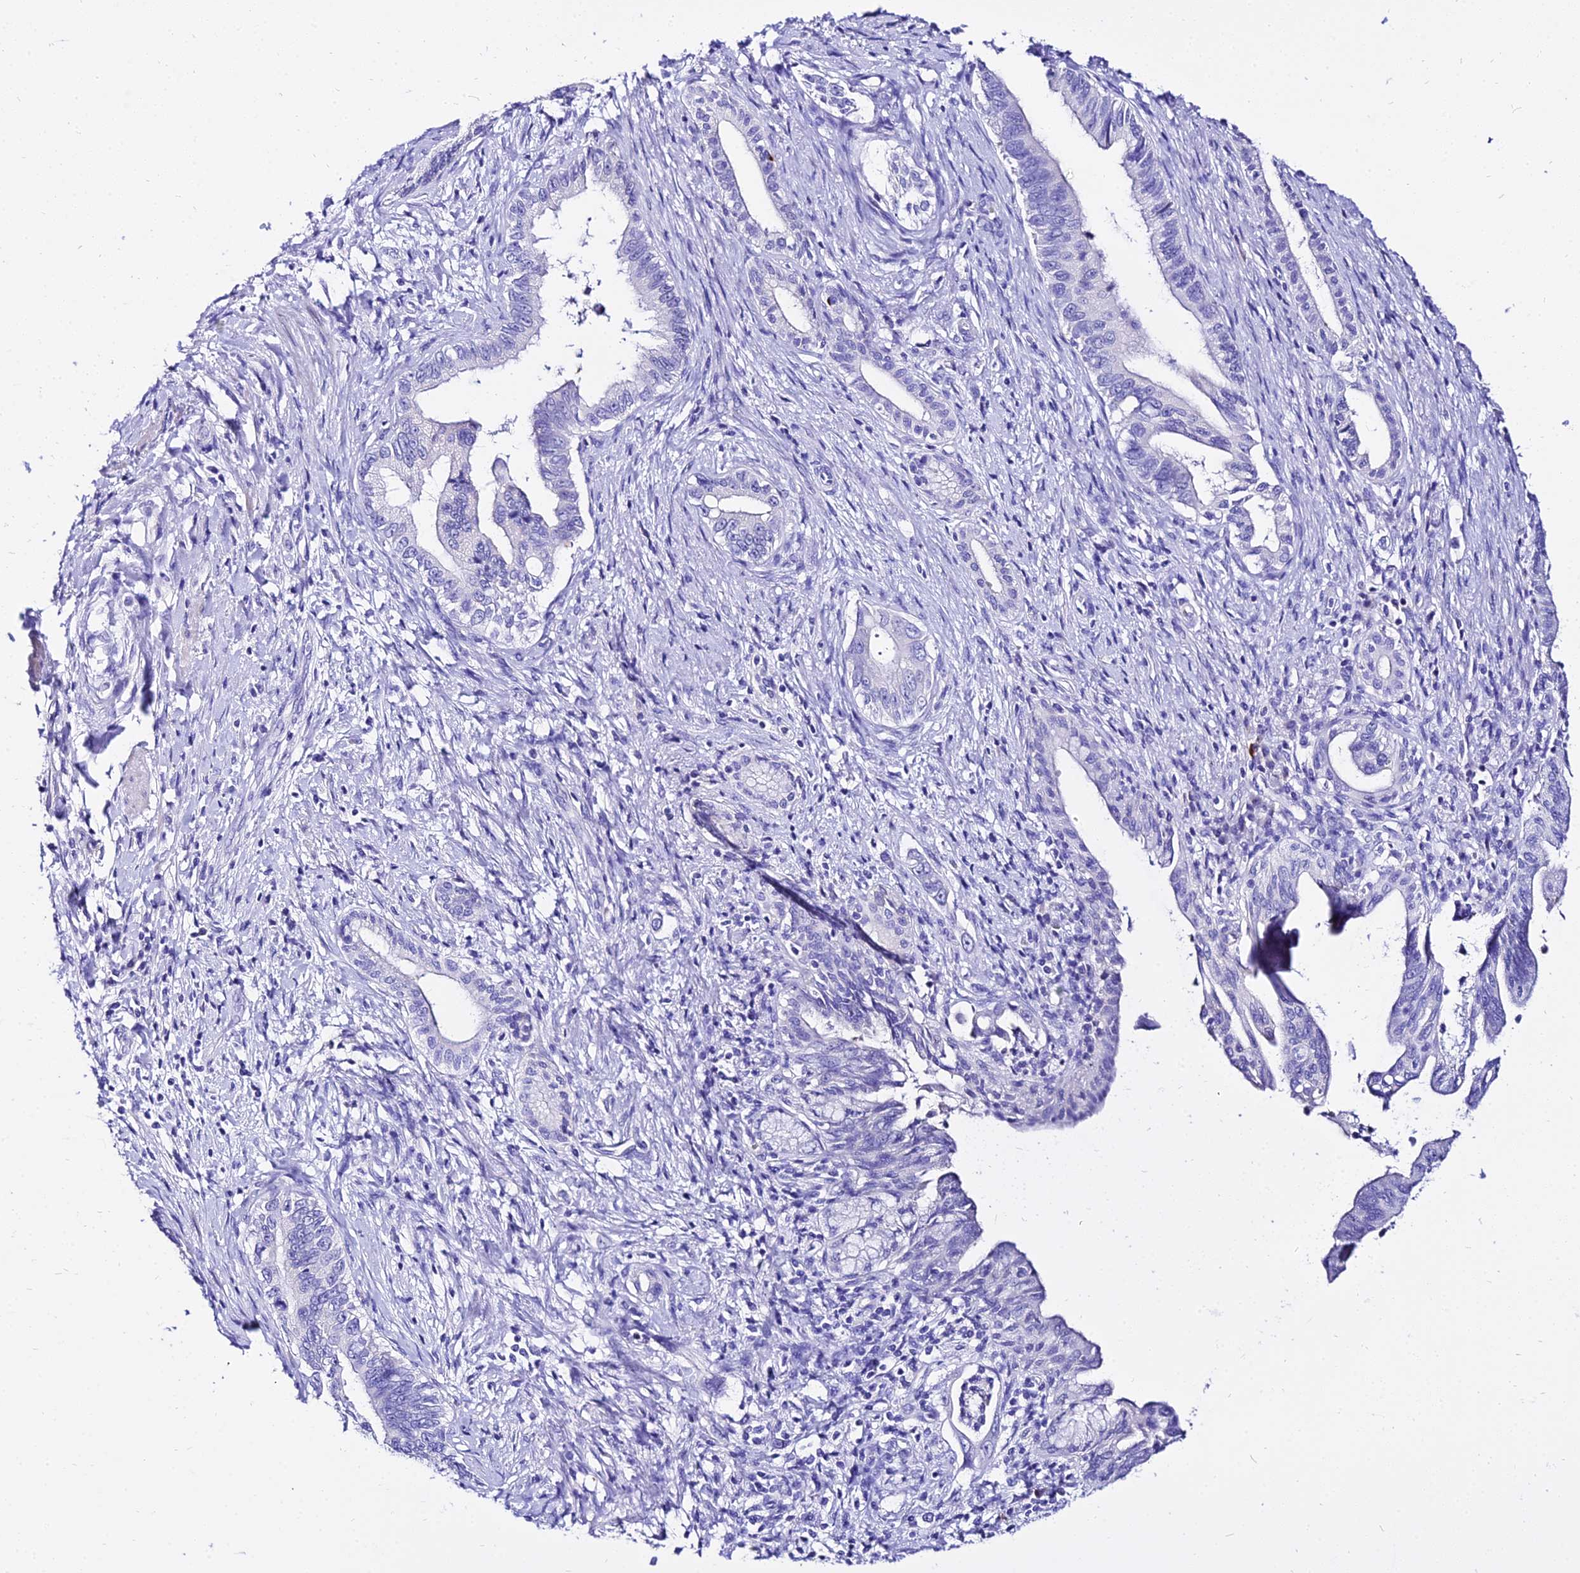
{"staining": {"intensity": "negative", "quantity": "none", "location": "none"}, "tissue": "pancreatic cancer", "cell_type": "Tumor cells", "image_type": "cancer", "snomed": [{"axis": "morphology", "description": "Adenocarcinoma, NOS"}, {"axis": "topography", "description": "Pancreas"}], "caption": "Human adenocarcinoma (pancreatic) stained for a protein using immunohistochemistry (IHC) reveals no expression in tumor cells.", "gene": "DEFB106A", "patient": {"sex": "female", "age": 55}}